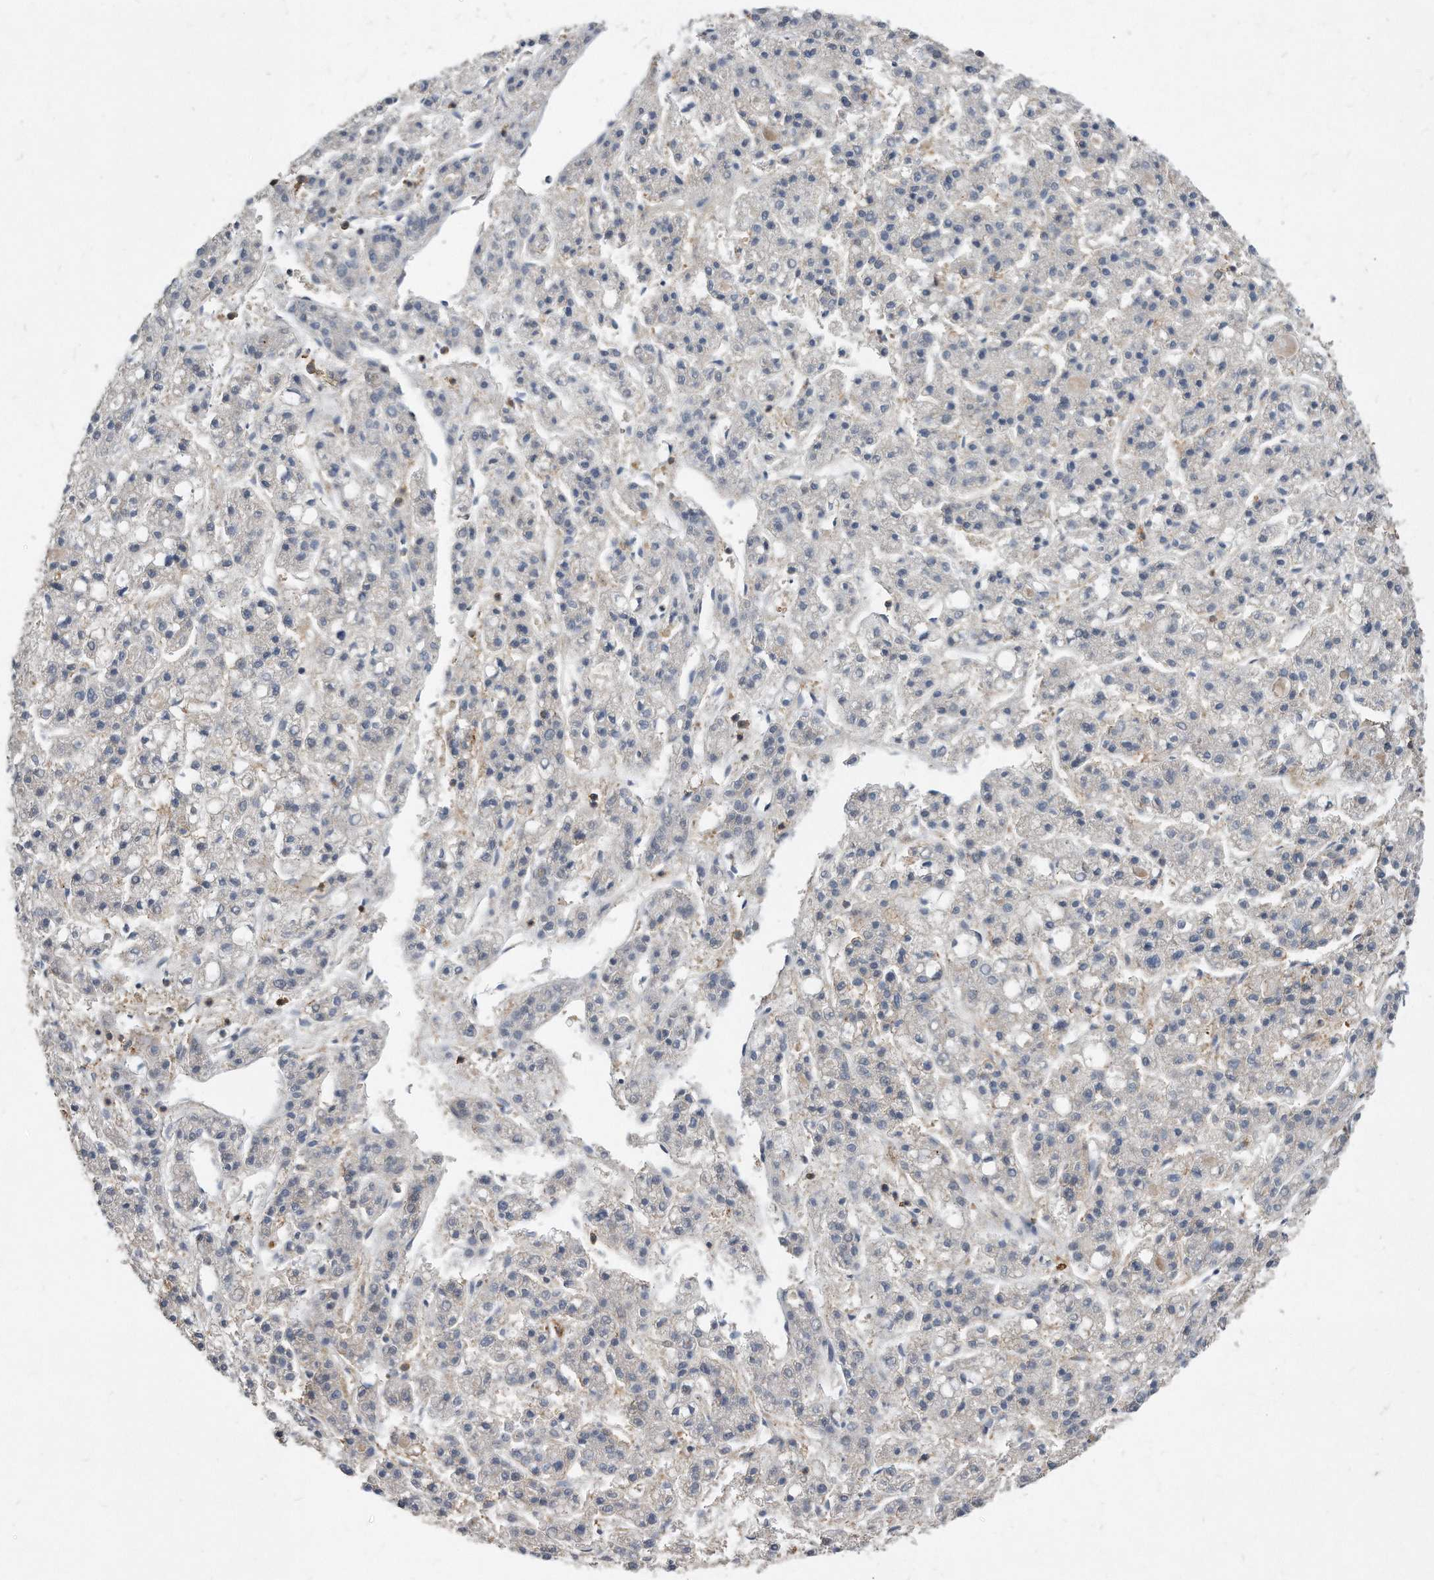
{"staining": {"intensity": "negative", "quantity": "none", "location": "none"}, "tissue": "liver cancer", "cell_type": "Tumor cells", "image_type": "cancer", "snomed": [{"axis": "morphology", "description": "Carcinoma, Hepatocellular, NOS"}, {"axis": "topography", "description": "Liver"}], "caption": "High power microscopy micrograph of an immunohistochemistry (IHC) photomicrograph of hepatocellular carcinoma (liver), revealing no significant staining in tumor cells.", "gene": "ATG5", "patient": {"sex": "male", "age": 70}}